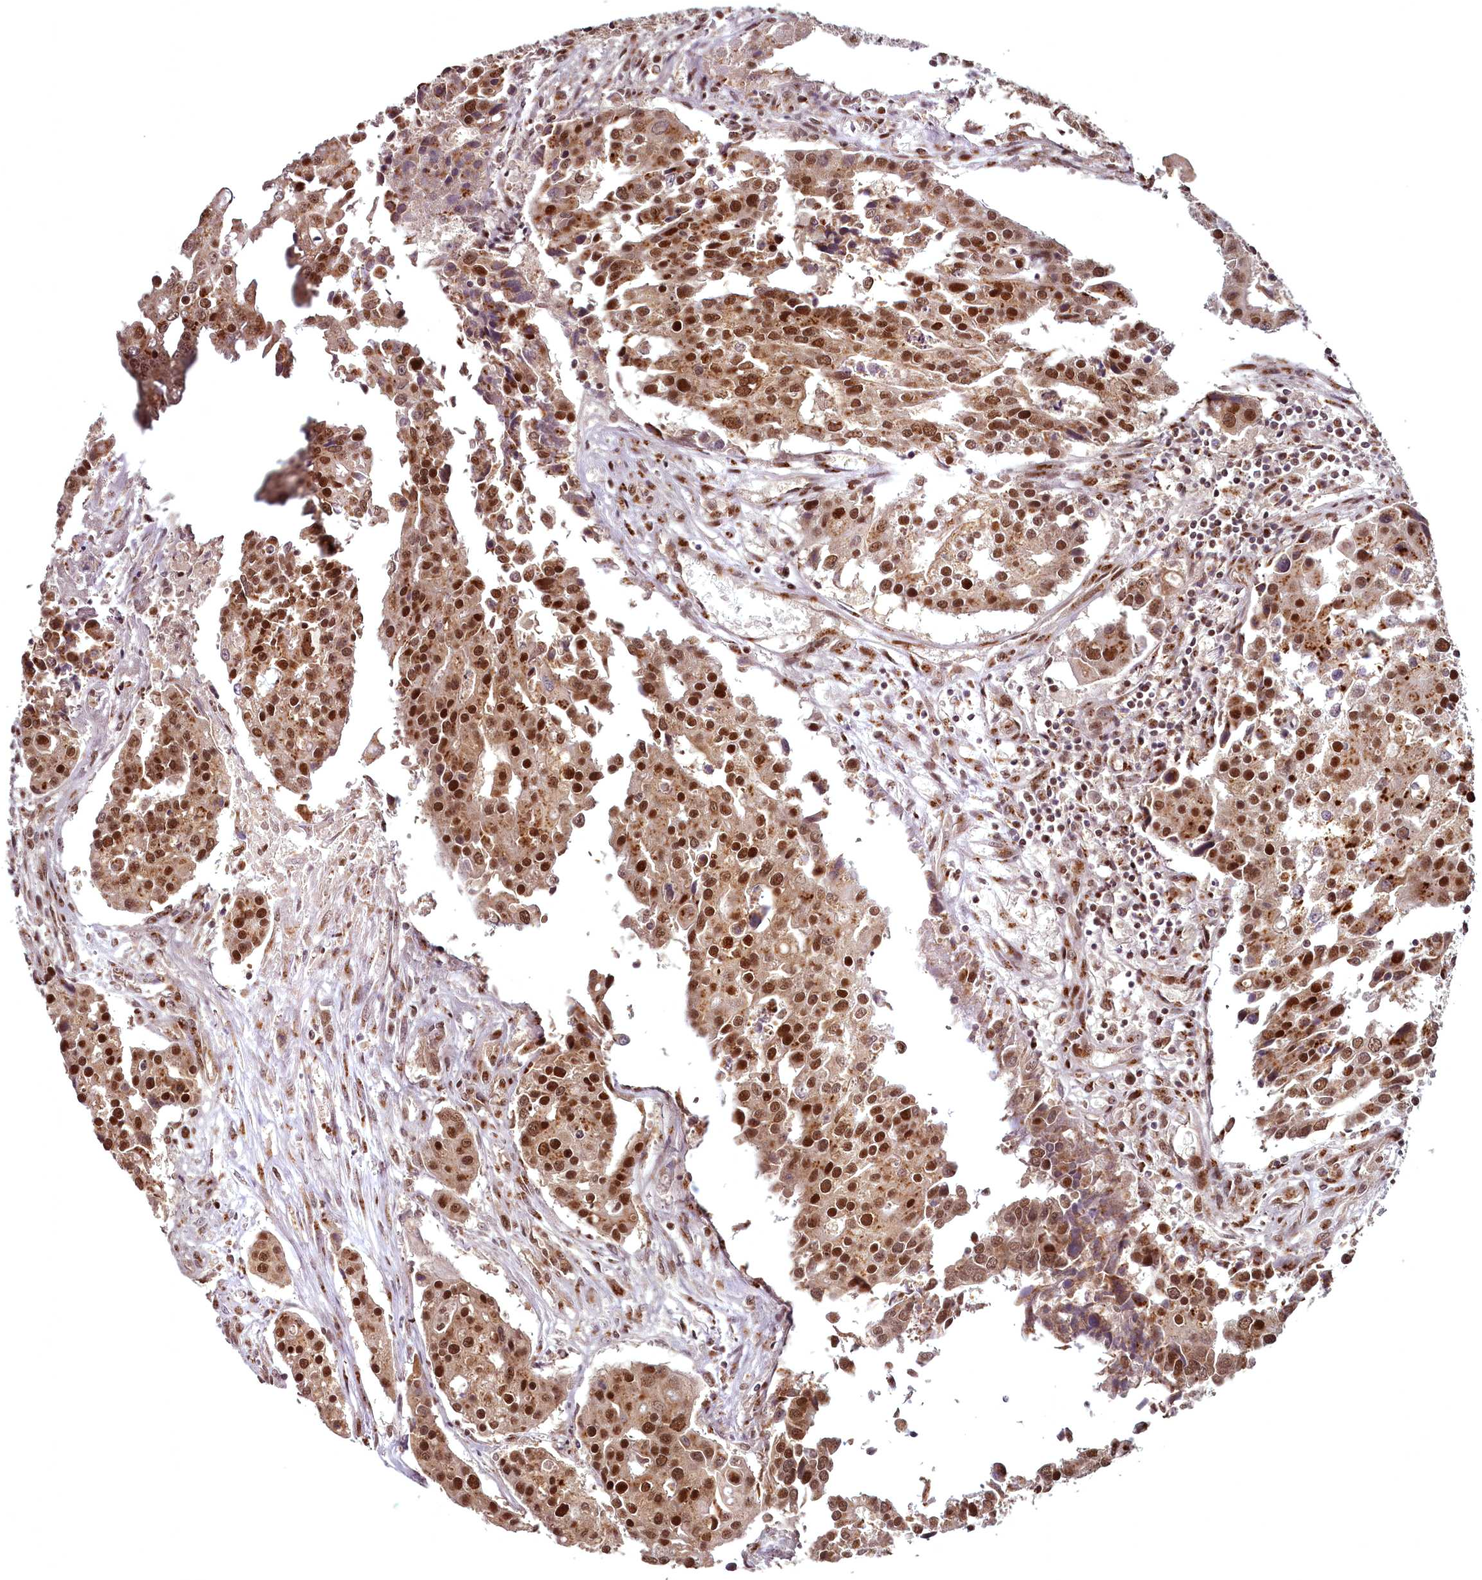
{"staining": {"intensity": "strong", "quantity": "25%-75%", "location": "cytoplasmic/membranous,nuclear"}, "tissue": "colorectal cancer", "cell_type": "Tumor cells", "image_type": "cancer", "snomed": [{"axis": "morphology", "description": "Adenocarcinoma, NOS"}, {"axis": "topography", "description": "Colon"}], "caption": "Colorectal cancer (adenocarcinoma) was stained to show a protein in brown. There is high levels of strong cytoplasmic/membranous and nuclear staining in about 25%-75% of tumor cells.", "gene": "CEP83", "patient": {"sex": "male", "age": 77}}